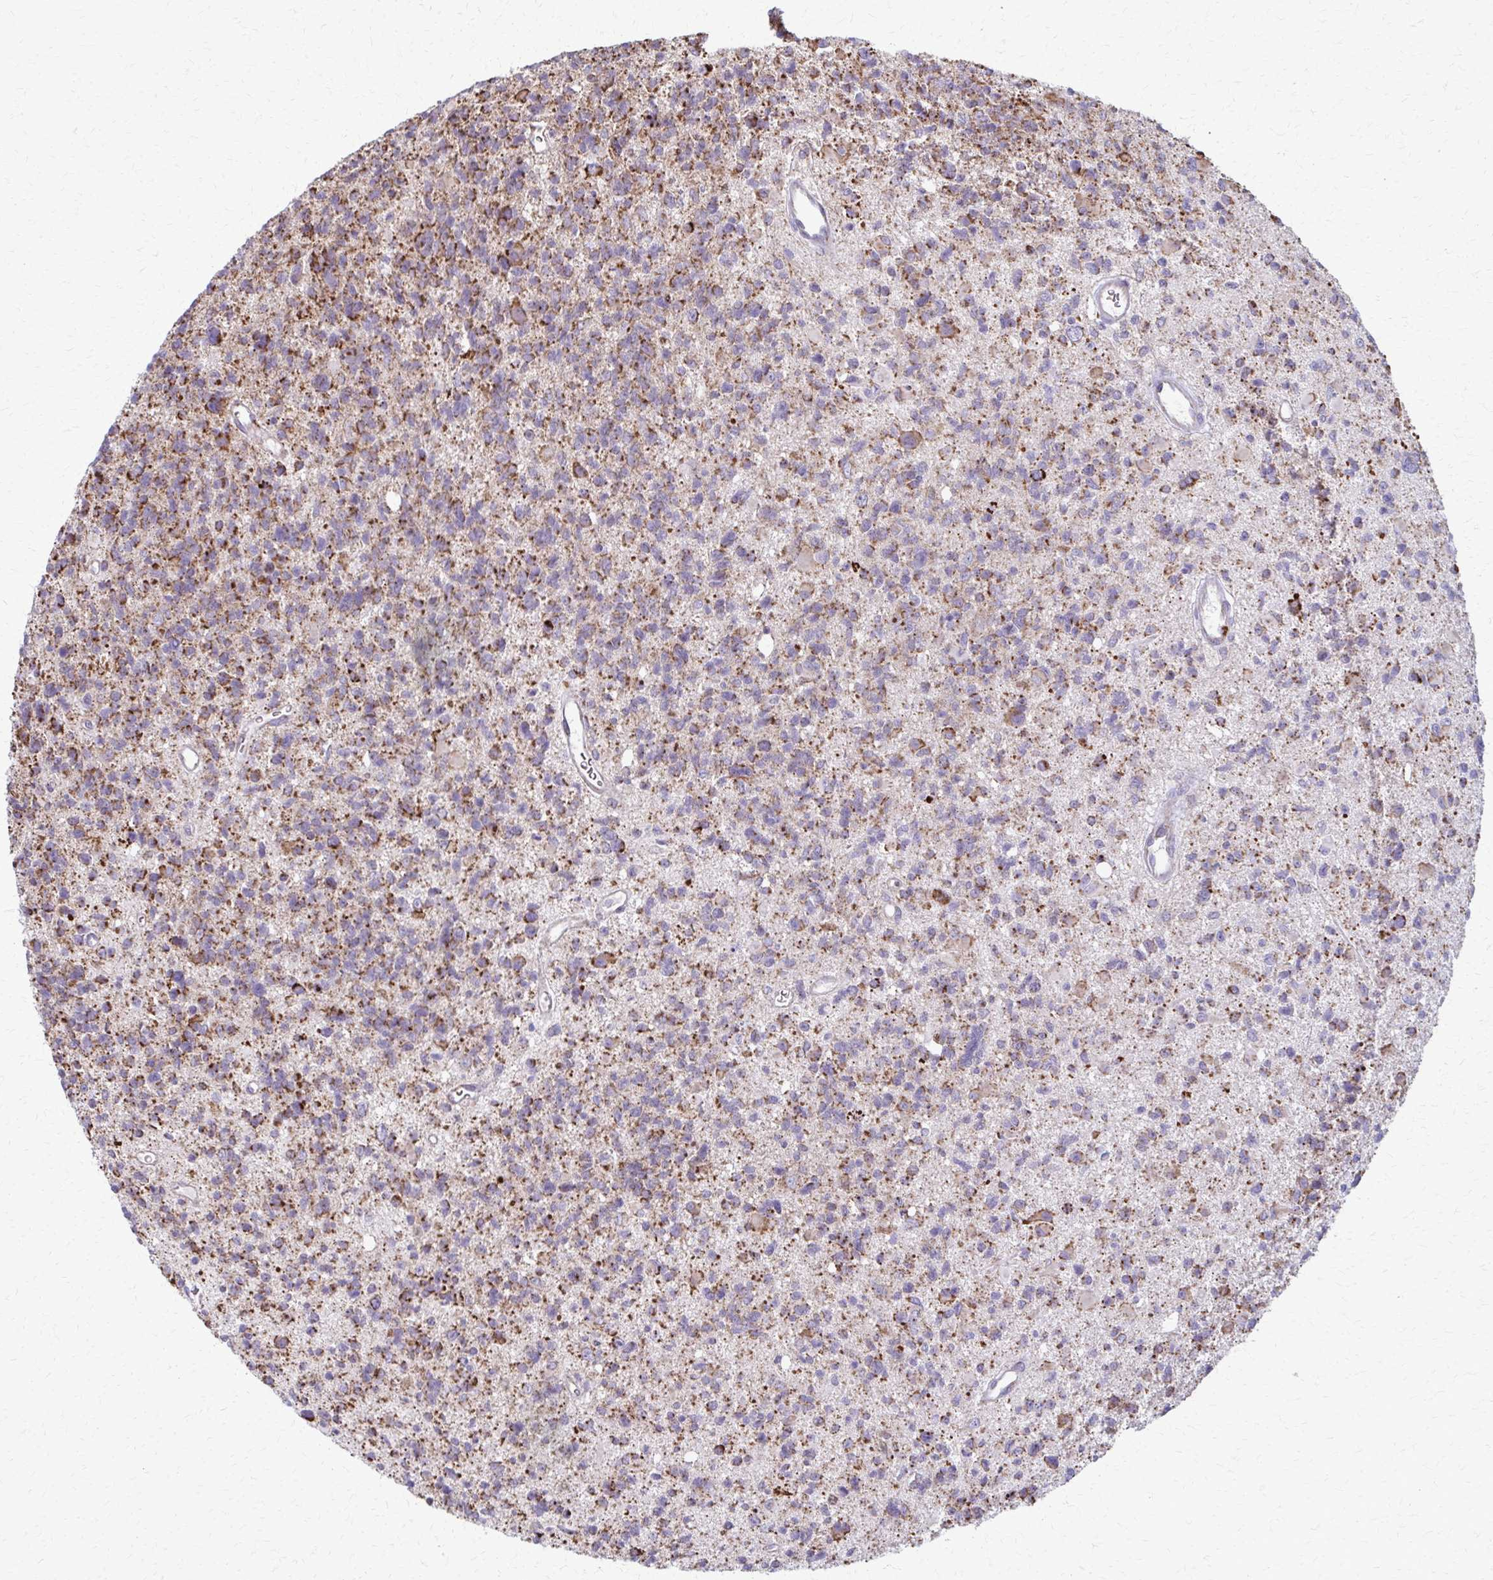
{"staining": {"intensity": "strong", "quantity": ">75%", "location": "cytoplasmic/membranous"}, "tissue": "glioma", "cell_type": "Tumor cells", "image_type": "cancer", "snomed": [{"axis": "morphology", "description": "Glioma, malignant, High grade"}, {"axis": "topography", "description": "Brain"}], "caption": "Malignant high-grade glioma tissue demonstrates strong cytoplasmic/membranous expression in approximately >75% of tumor cells, visualized by immunohistochemistry.", "gene": "TVP23A", "patient": {"sex": "male", "age": 29}}